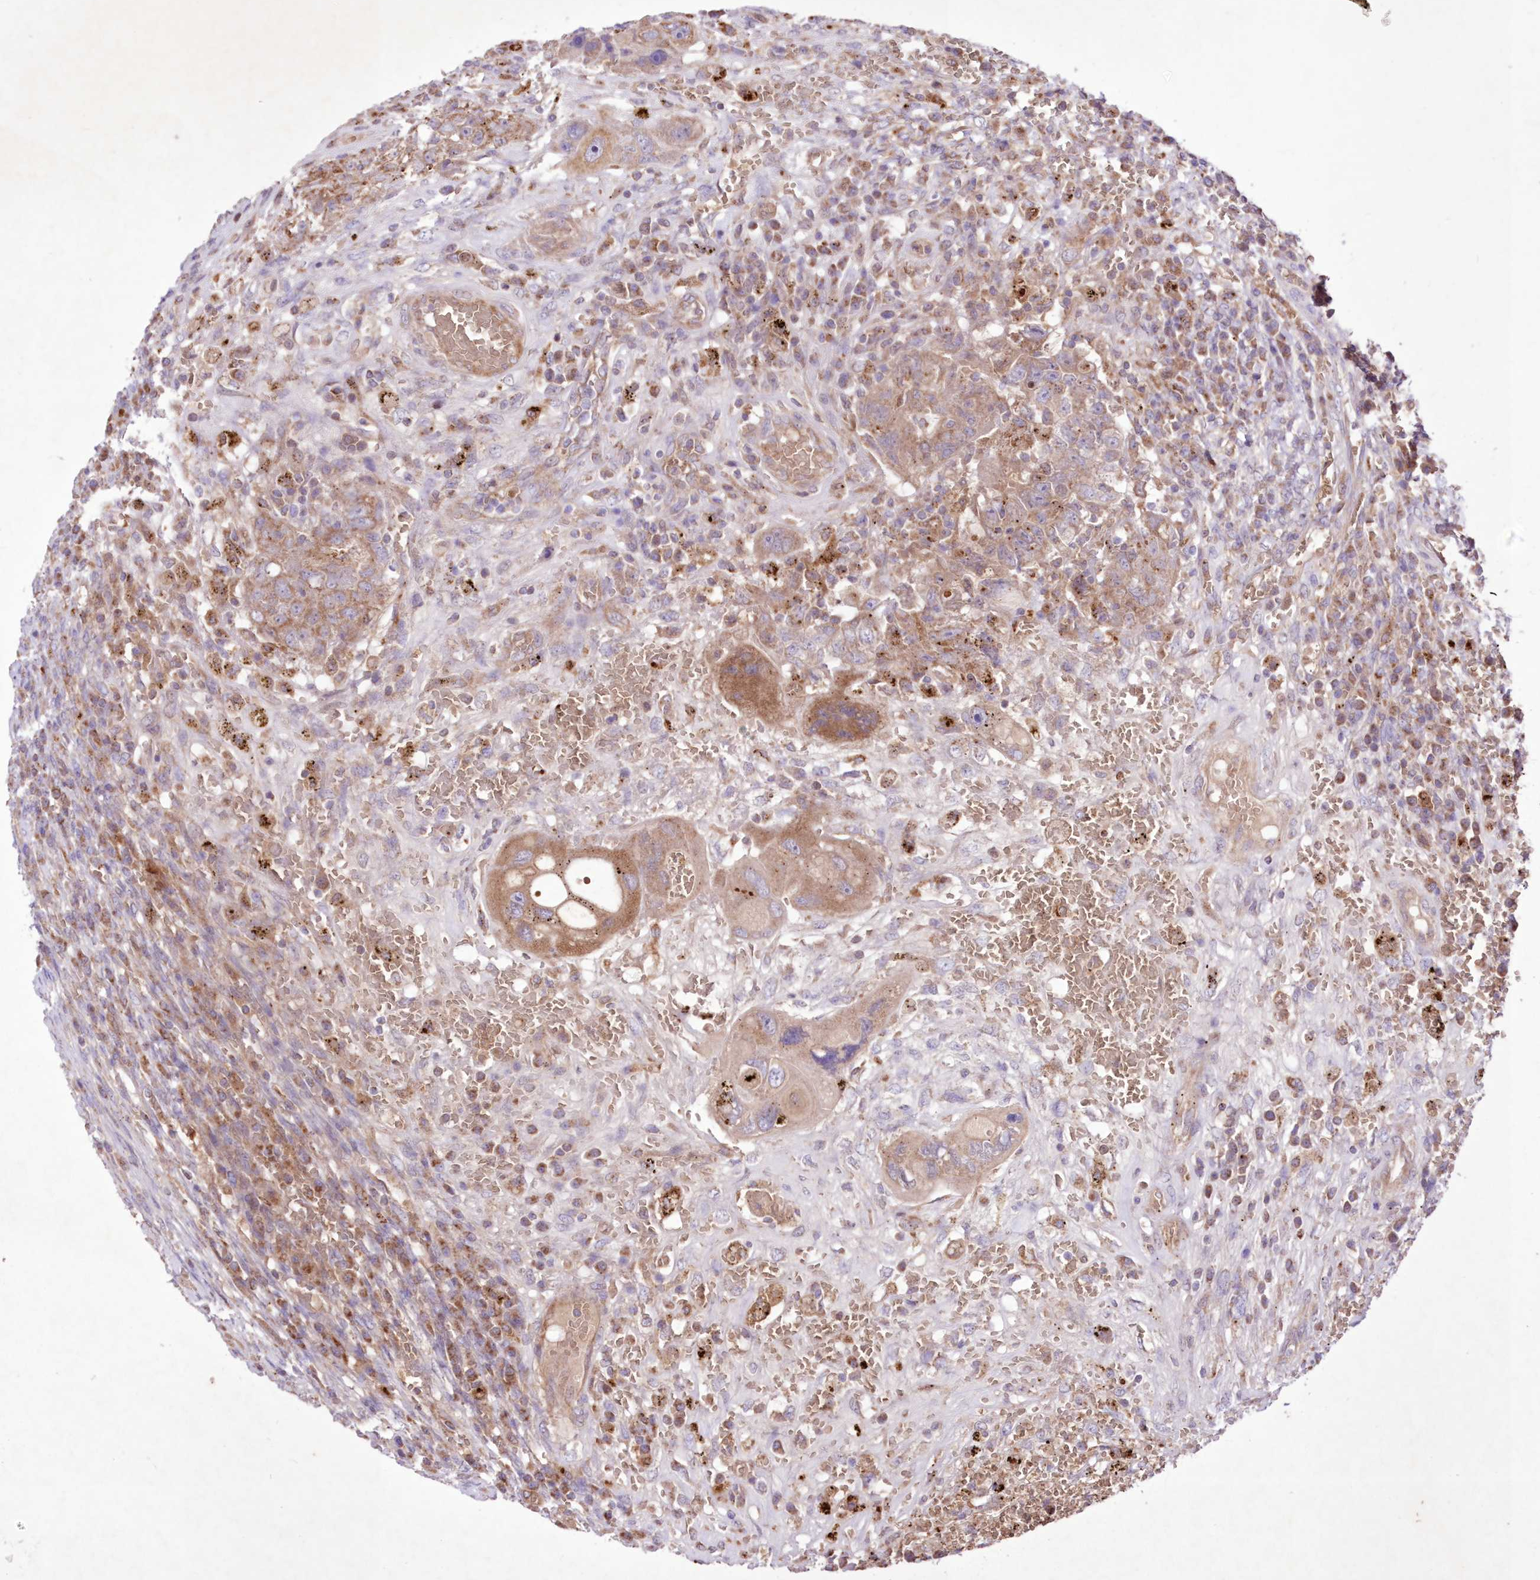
{"staining": {"intensity": "moderate", "quantity": ">75%", "location": "cytoplasmic/membranous"}, "tissue": "testis cancer", "cell_type": "Tumor cells", "image_type": "cancer", "snomed": [{"axis": "morphology", "description": "Carcinoma, Embryonal, NOS"}, {"axis": "topography", "description": "Testis"}], "caption": "Testis embryonal carcinoma stained with DAB IHC reveals medium levels of moderate cytoplasmic/membranous expression in about >75% of tumor cells.", "gene": "FCHO2", "patient": {"sex": "male", "age": 26}}